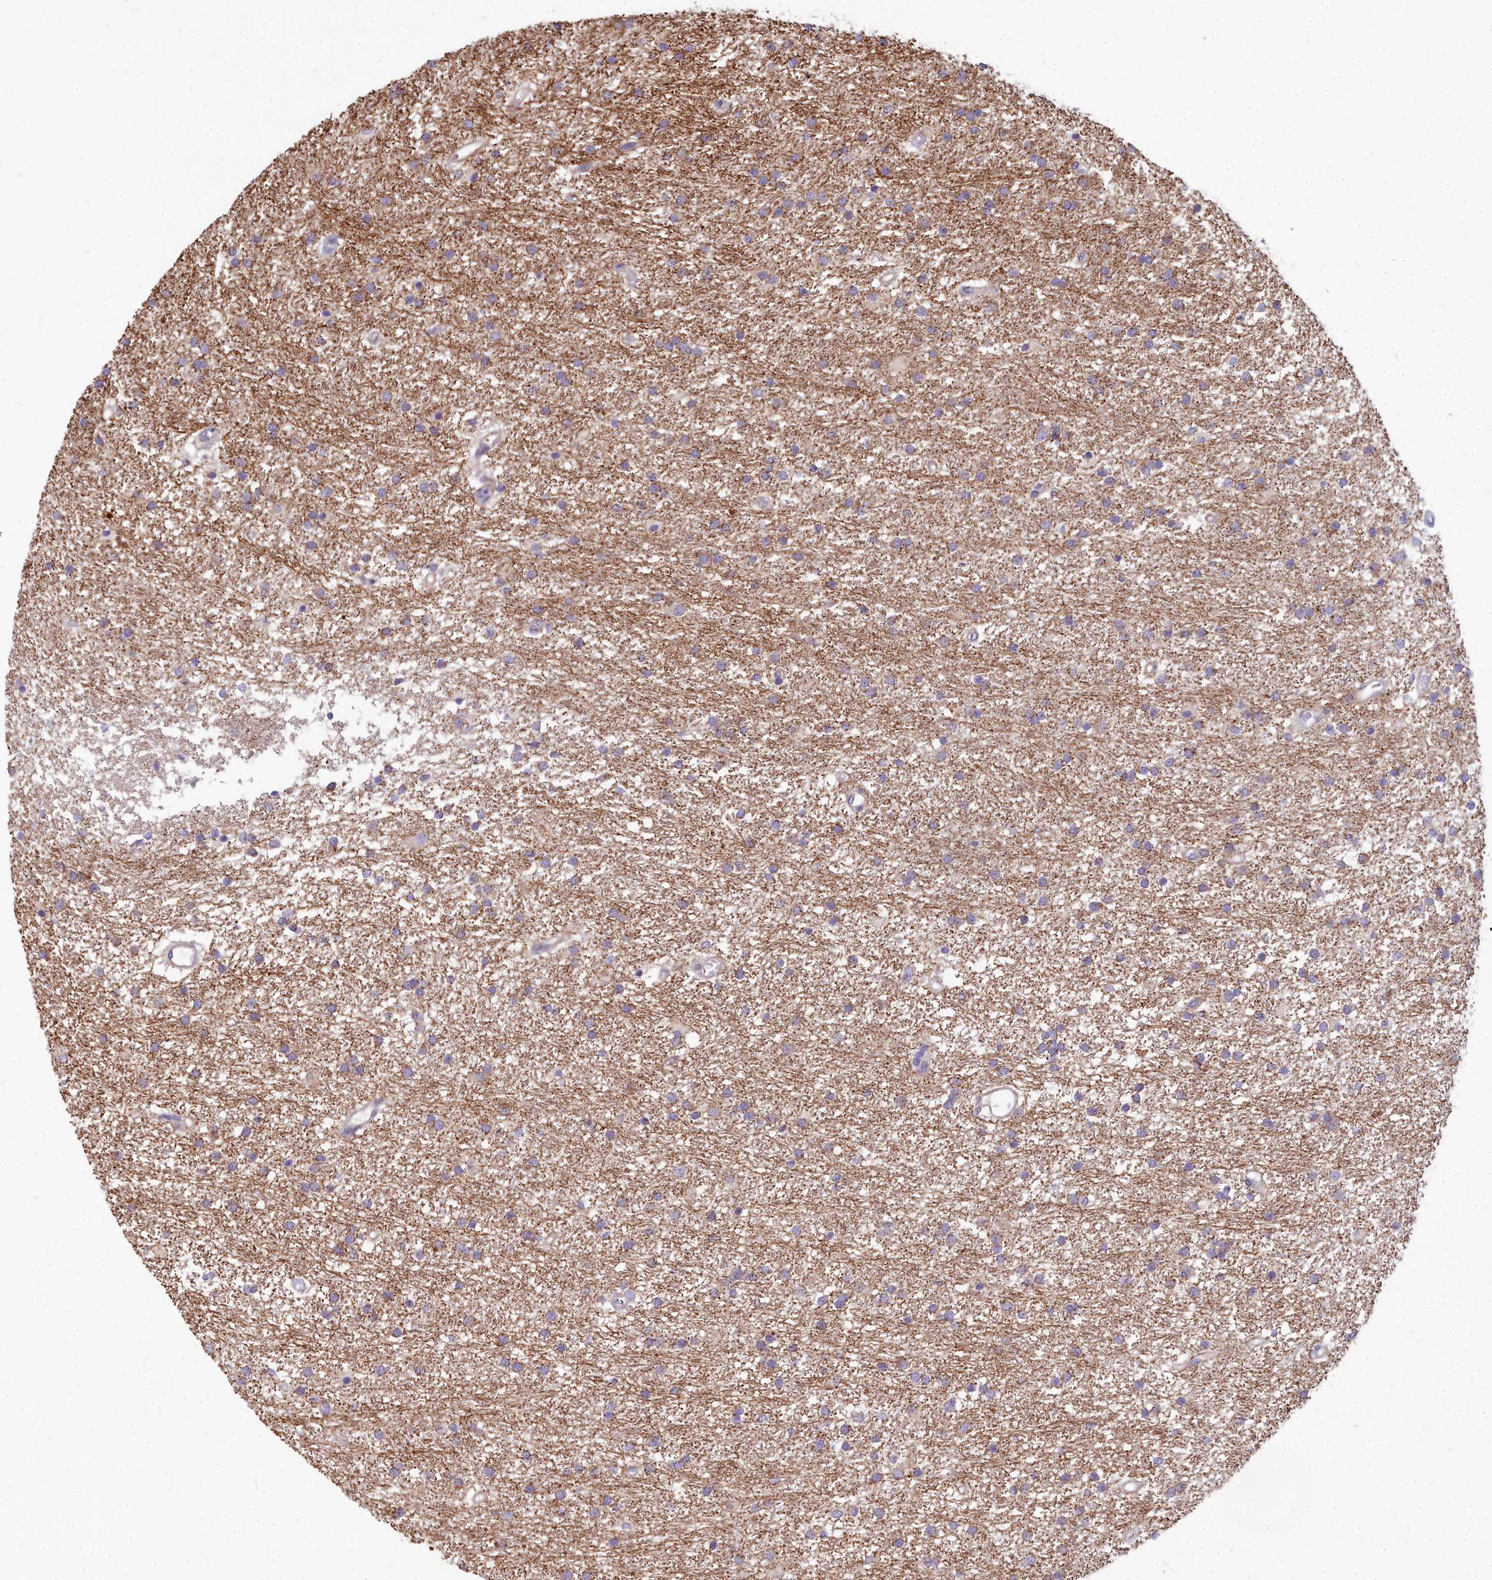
{"staining": {"intensity": "weak", "quantity": "25%-75%", "location": "cytoplasmic/membranous"}, "tissue": "glioma", "cell_type": "Tumor cells", "image_type": "cancer", "snomed": [{"axis": "morphology", "description": "Glioma, malignant, High grade"}, {"axis": "topography", "description": "Brain"}], "caption": "High-magnification brightfield microscopy of glioma stained with DAB (brown) and counterstained with hematoxylin (blue). tumor cells exhibit weak cytoplasmic/membranous expression is present in approximately25%-75% of cells. The staining was performed using DAB (3,3'-diaminobenzidine), with brown indicating positive protein expression. Nuclei are stained blue with hematoxylin.", "gene": "FRMPD1", "patient": {"sex": "male", "age": 77}}